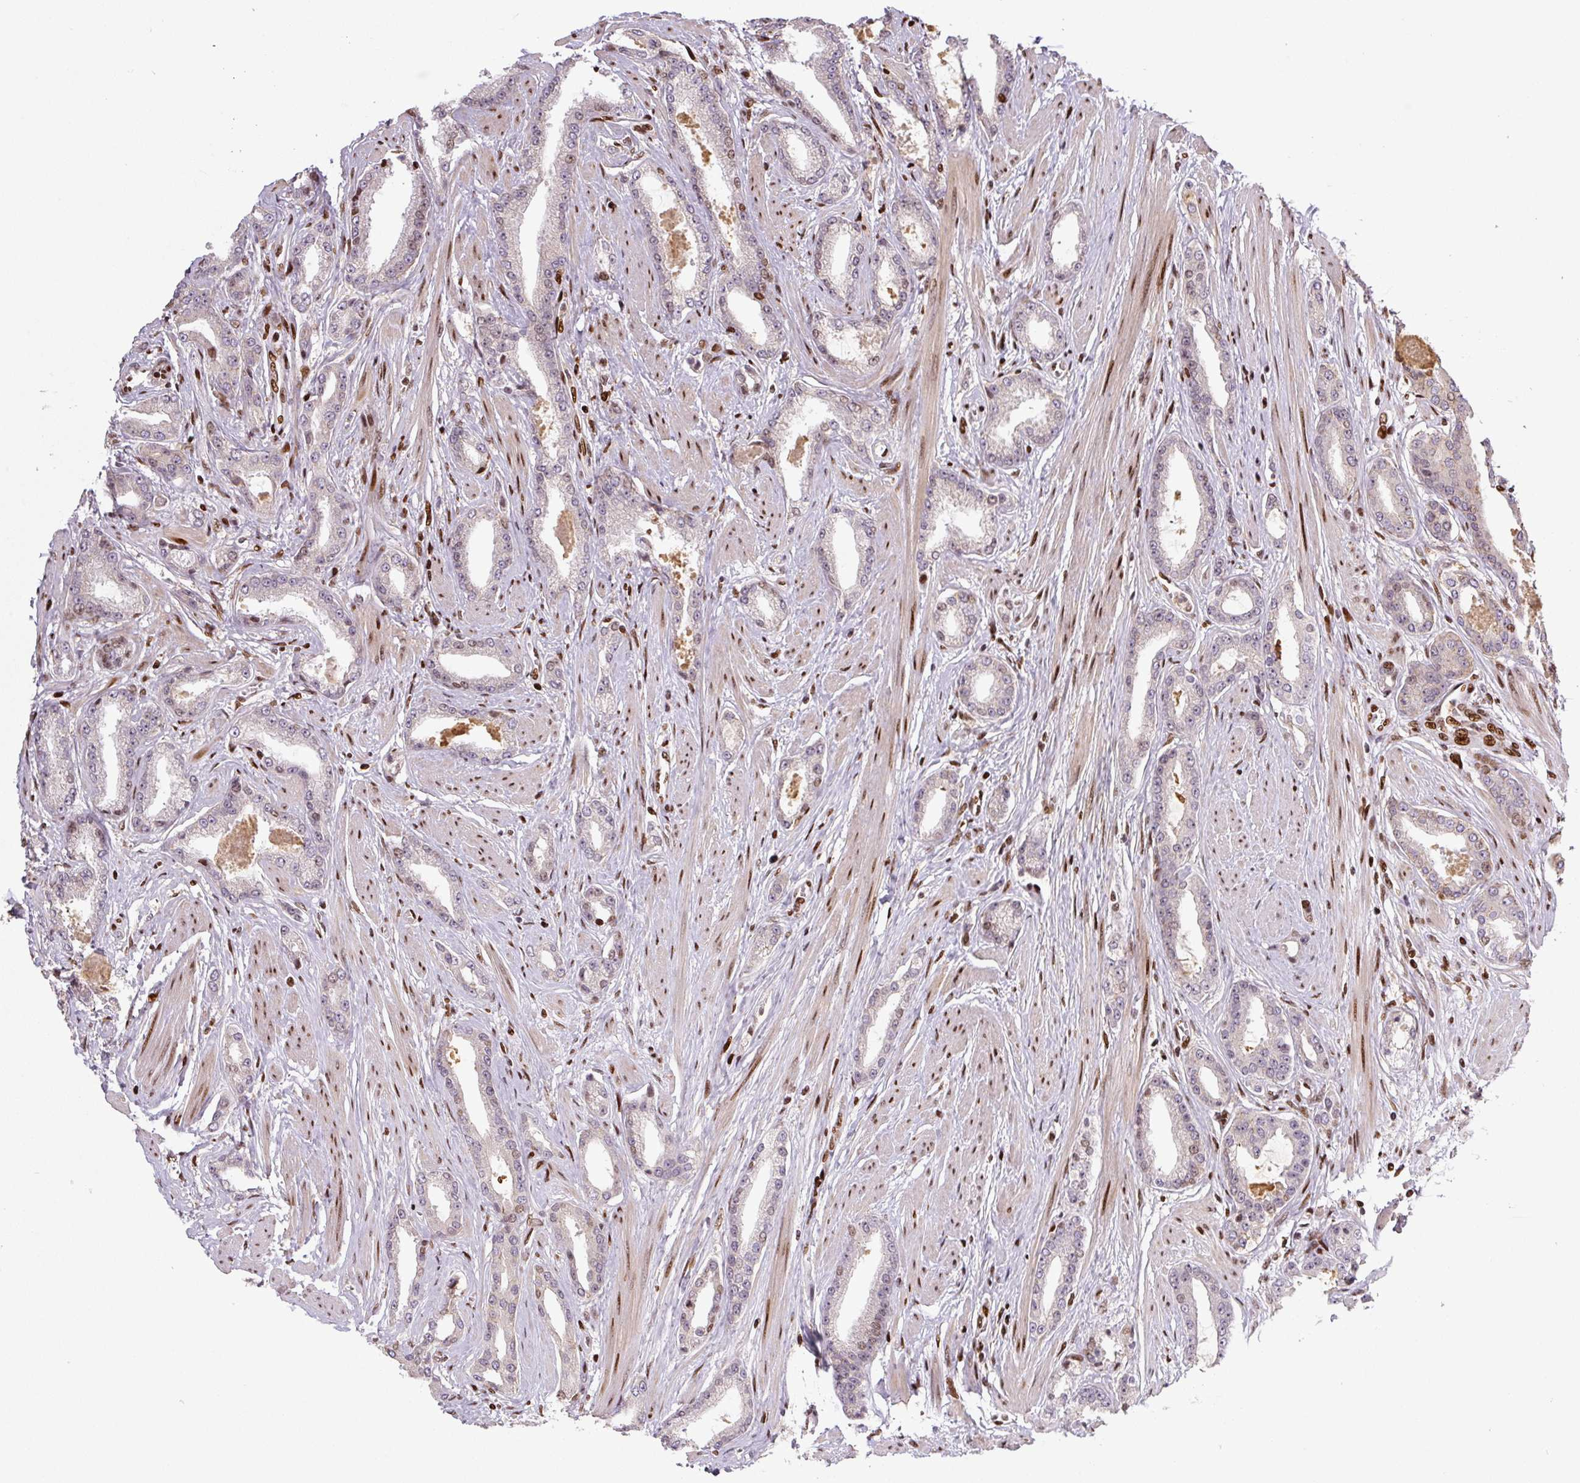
{"staining": {"intensity": "negative", "quantity": "none", "location": "none"}, "tissue": "prostate cancer", "cell_type": "Tumor cells", "image_type": "cancer", "snomed": [{"axis": "morphology", "description": "Adenocarcinoma, Low grade"}, {"axis": "topography", "description": "Prostate"}], "caption": "This is an immunohistochemistry (IHC) histopathology image of adenocarcinoma (low-grade) (prostate). There is no positivity in tumor cells.", "gene": "PYDC2", "patient": {"sex": "male", "age": 42}}